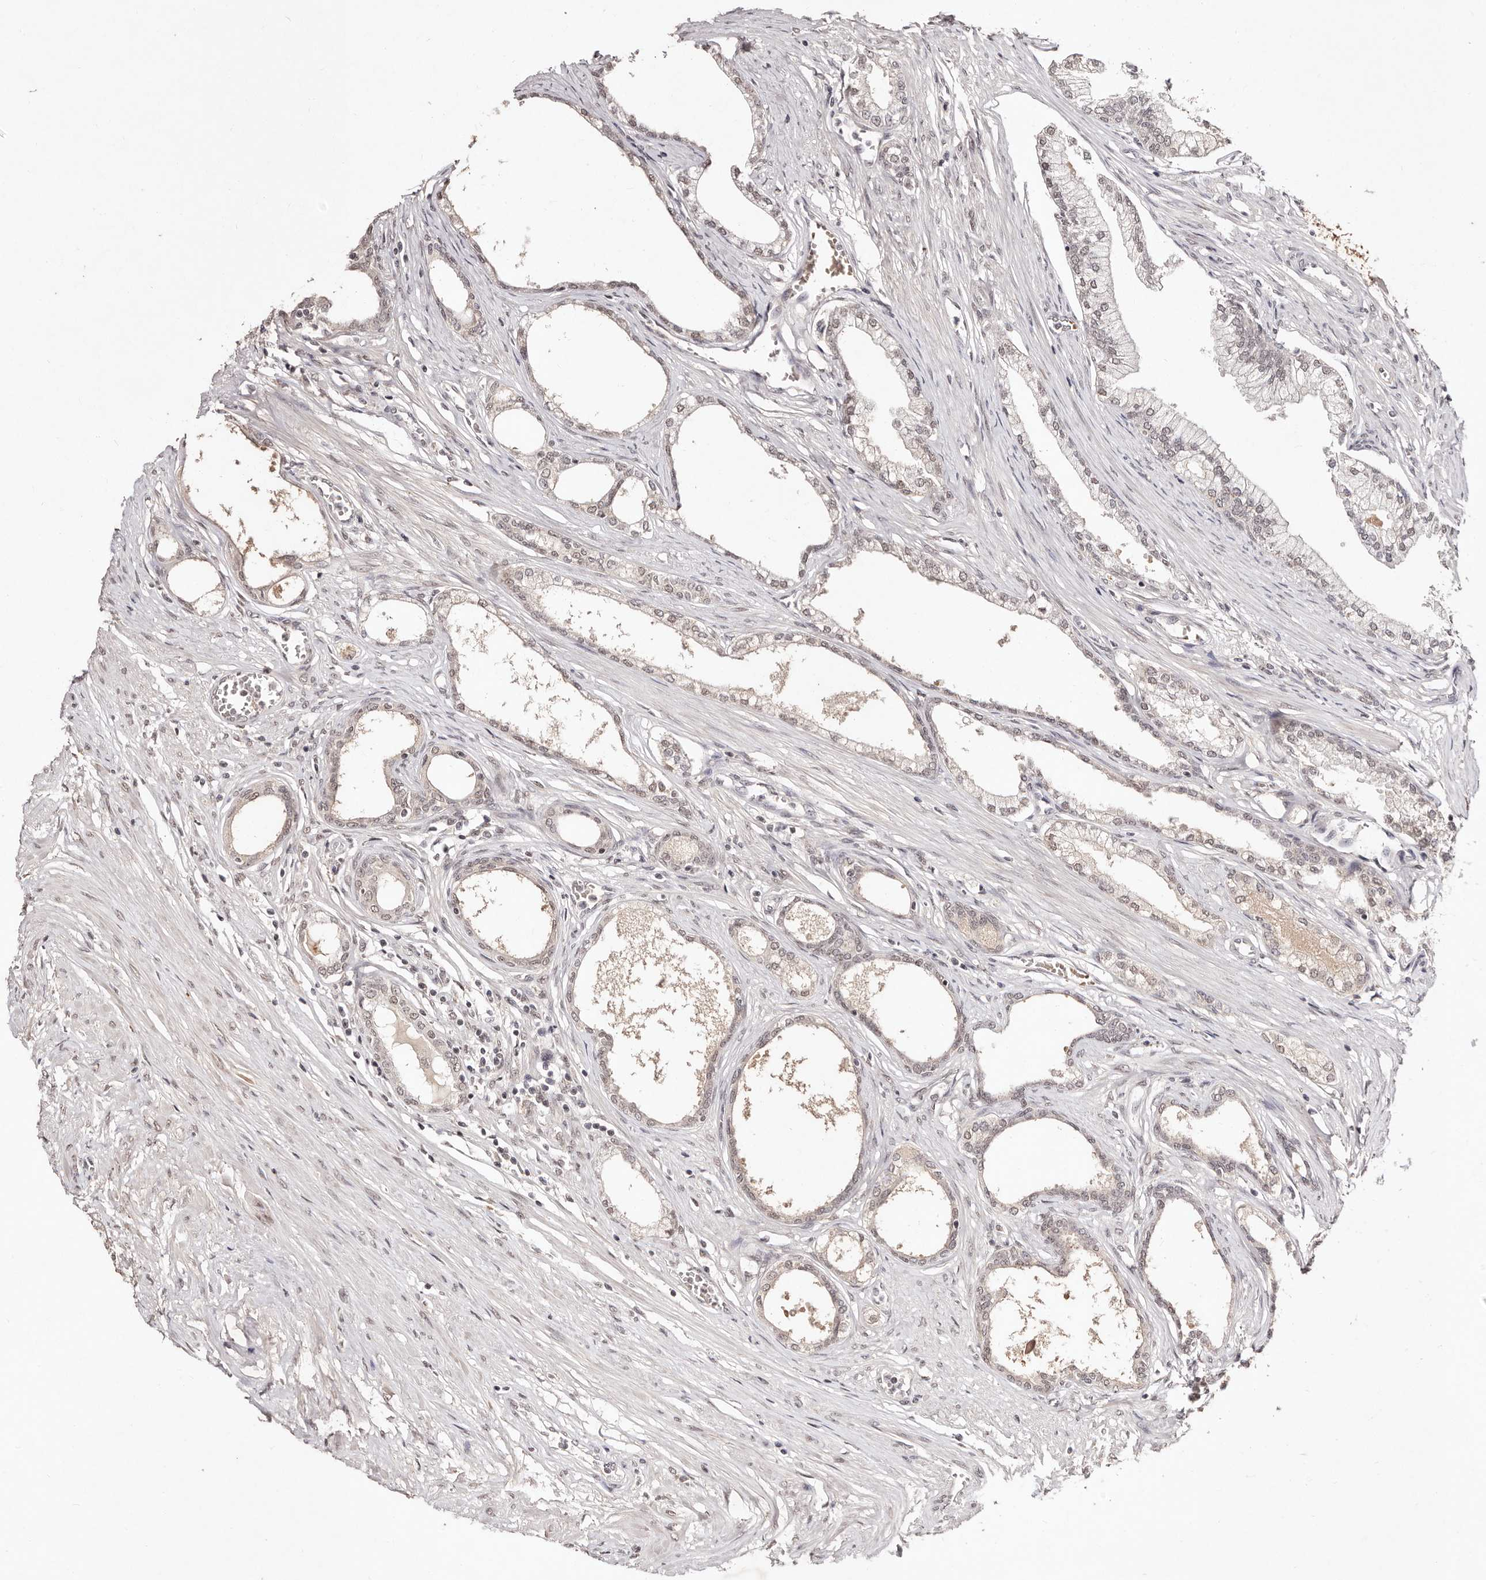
{"staining": {"intensity": "moderate", "quantity": "25%-75%", "location": "nuclear"}, "tissue": "prostate", "cell_type": "Glandular cells", "image_type": "normal", "snomed": [{"axis": "morphology", "description": "Normal tissue, NOS"}, {"axis": "morphology", "description": "Urothelial carcinoma, Low grade"}, {"axis": "topography", "description": "Urinary bladder"}, {"axis": "topography", "description": "Prostate"}], "caption": "Immunohistochemical staining of benign human prostate exhibits moderate nuclear protein positivity in approximately 25%-75% of glandular cells.", "gene": "BICRAL", "patient": {"sex": "male", "age": 60}}